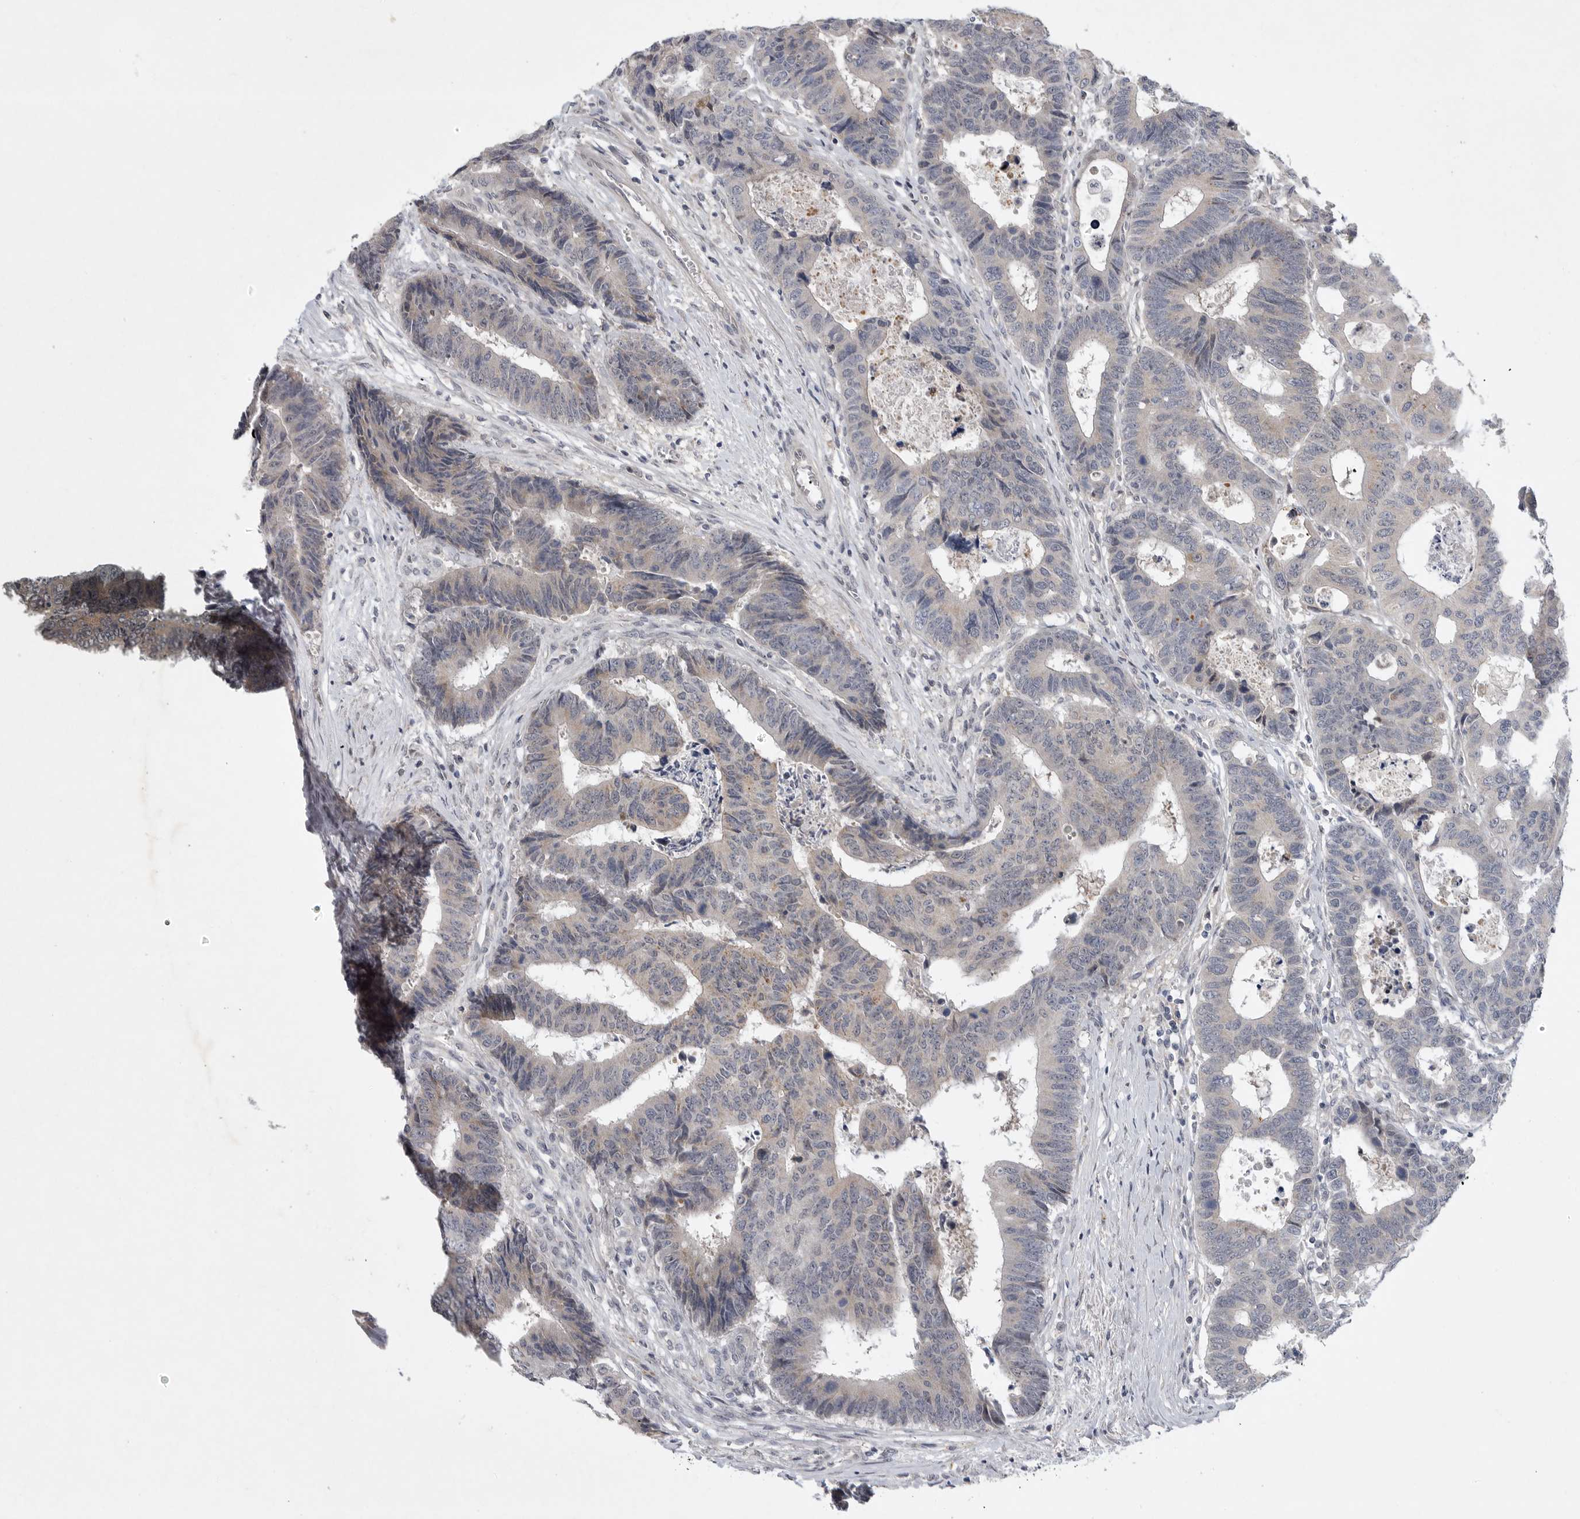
{"staining": {"intensity": "negative", "quantity": "none", "location": "none"}, "tissue": "colorectal cancer", "cell_type": "Tumor cells", "image_type": "cancer", "snomed": [{"axis": "morphology", "description": "Adenocarcinoma, NOS"}, {"axis": "topography", "description": "Rectum"}], "caption": "Tumor cells show no significant protein positivity in colorectal adenocarcinoma.", "gene": "FBXO43", "patient": {"sex": "male", "age": 84}}